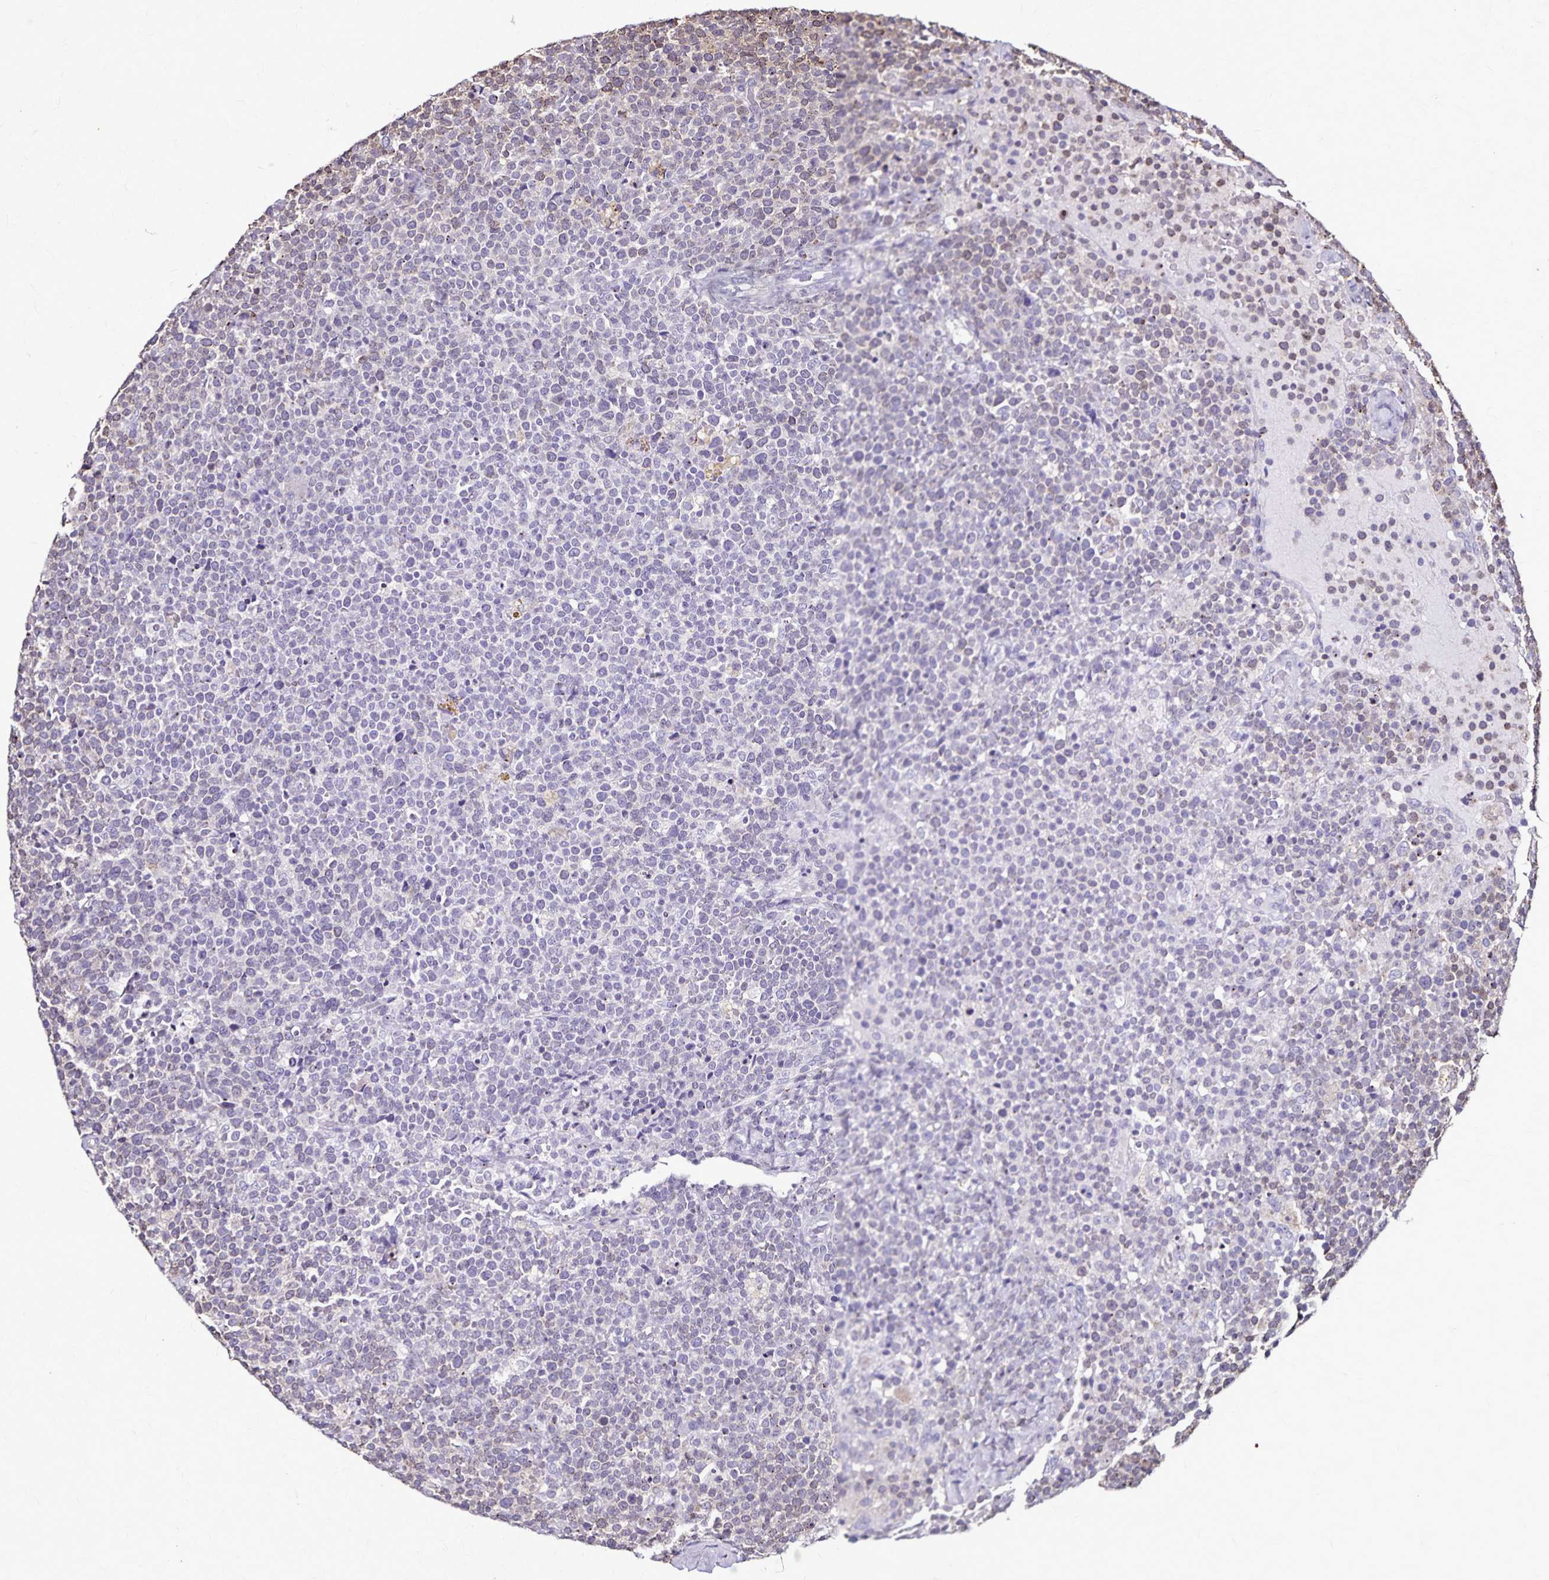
{"staining": {"intensity": "negative", "quantity": "none", "location": "none"}, "tissue": "lymphoma", "cell_type": "Tumor cells", "image_type": "cancer", "snomed": [{"axis": "morphology", "description": "Malignant lymphoma, non-Hodgkin's type, High grade"}, {"axis": "topography", "description": "Lymph node"}], "caption": "DAB (3,3'-diaminobenzidine) immunohistochemical staining of lymphoma shows no significant staining in tumor cells. Brightfield microscopy of immunohistochemistry stained with DAB (brown) and hematoxylin (blue), captured at high magnification.", "gene": "CHMP1B", "patient": {"sex": "male", "age": 61}}